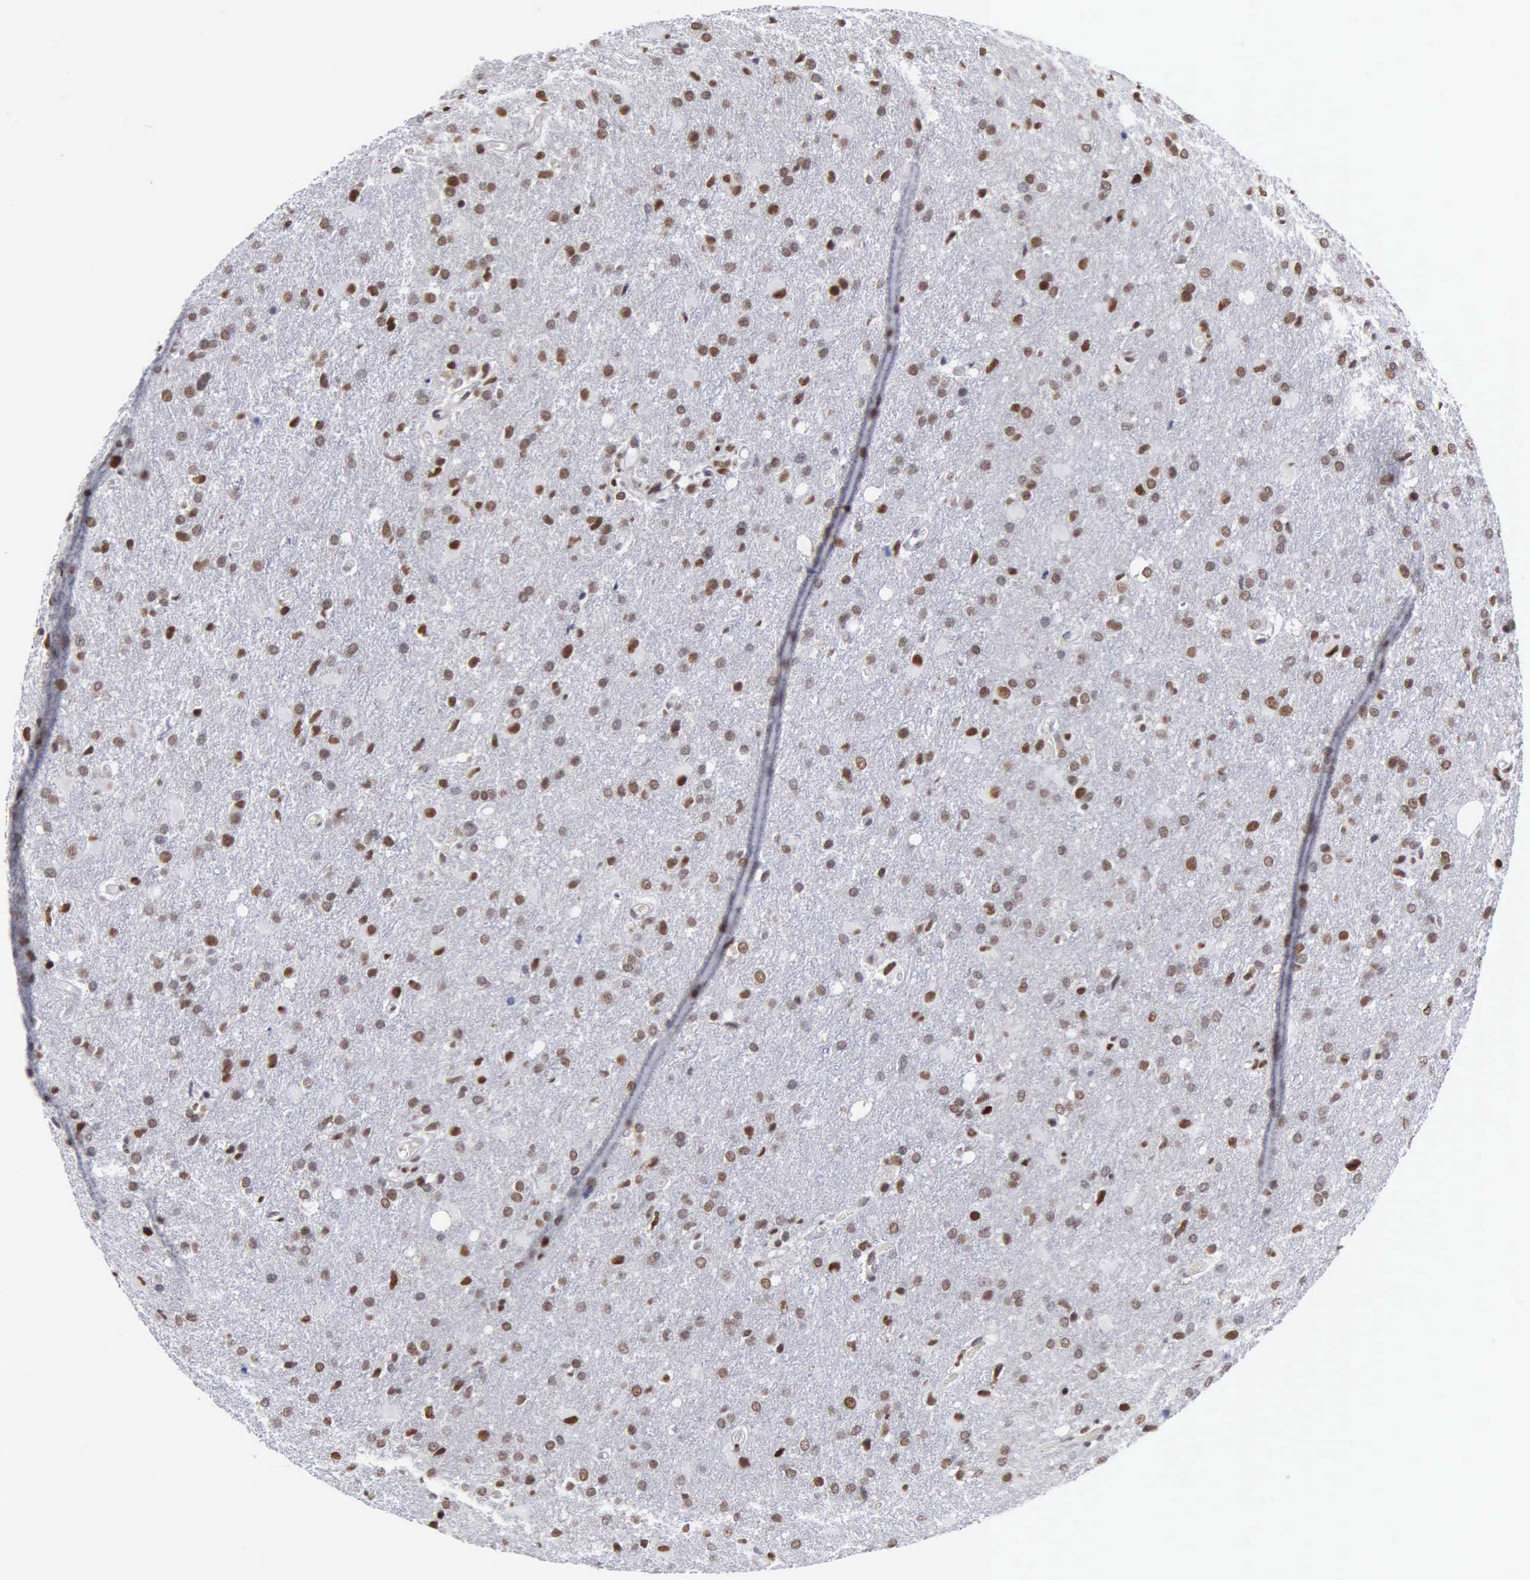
{"staining": {"intensity": "strong", "quantity": ">75%", "location": "nuclear"}, "tissue": "glioma", "cell_type": "Tumor cells", "image_type": "cancer", "snomed": [{"axis": "morphology", "description": "Glioma, malignant, High grade"}, {"axis": "topography", "description": "Brain"}], "caption": "Protein expression analysis of human glioma reveals strong nuclear expression in approximately >75% of tumor cells. The protein of interest is shown in brown color, while the nuclei are stained blue.", "gene": "CCNG1", "patient": {"sex": "male", "age": 68}}